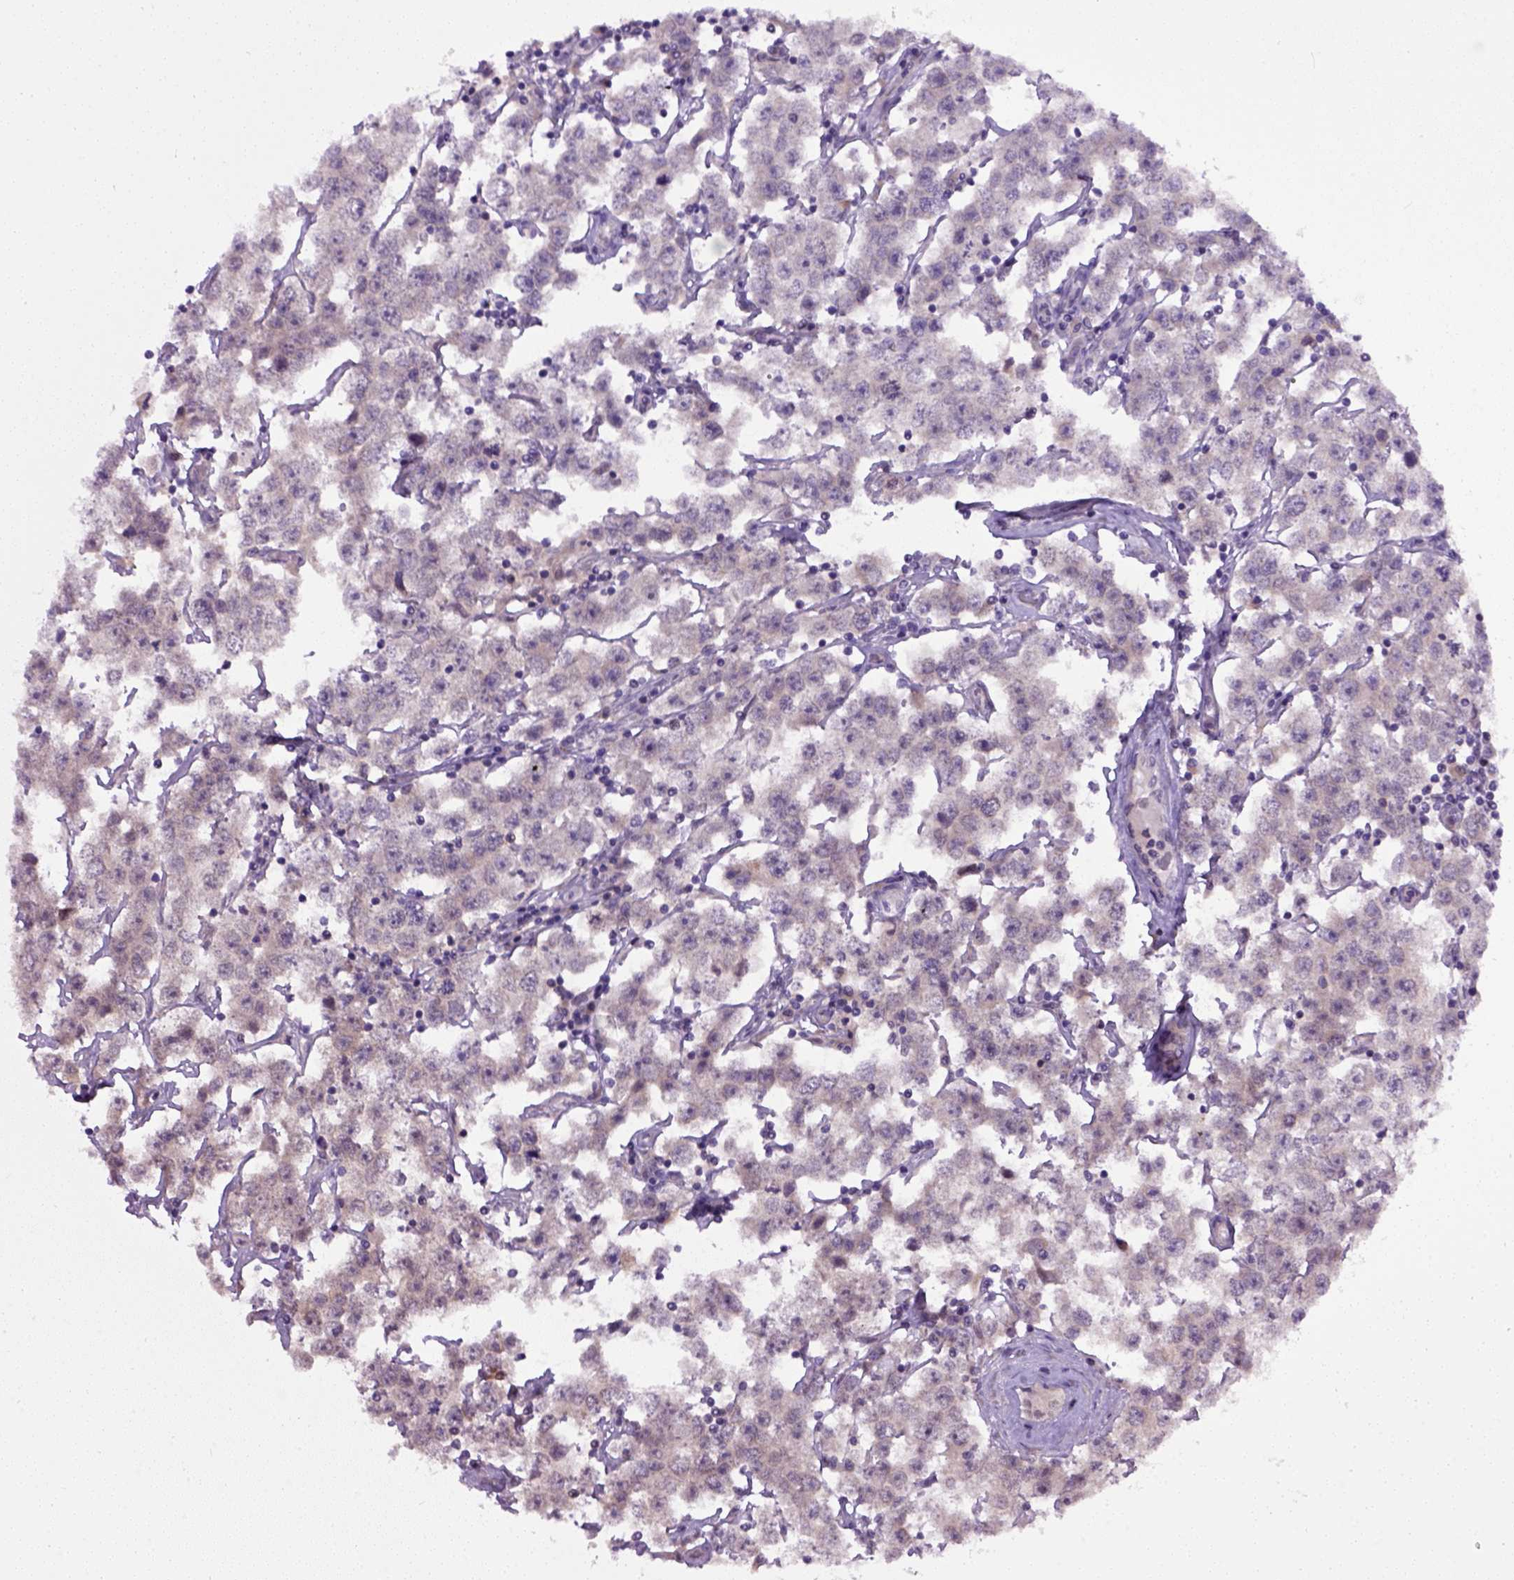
{"staining": {"intensity": "moderate", "quantity": "<25%", "location": "cytoplasmic/membranous"}, "tissue": "testis cancer", "cell_type": "Tumor cells", "image_type": "cancer", "snomed": [{"axis": "morphology", "description": "Seminoma, NOS"}, {"axis": "topography", "description": "Testis"}], "caption": "An image of testis seminoma stained for a protein exhibits moderate cytoplasmic/membranous brown staining in tumor cells.", "gene": "RAB43", "patient": {"sex": "male", "age": 52}}